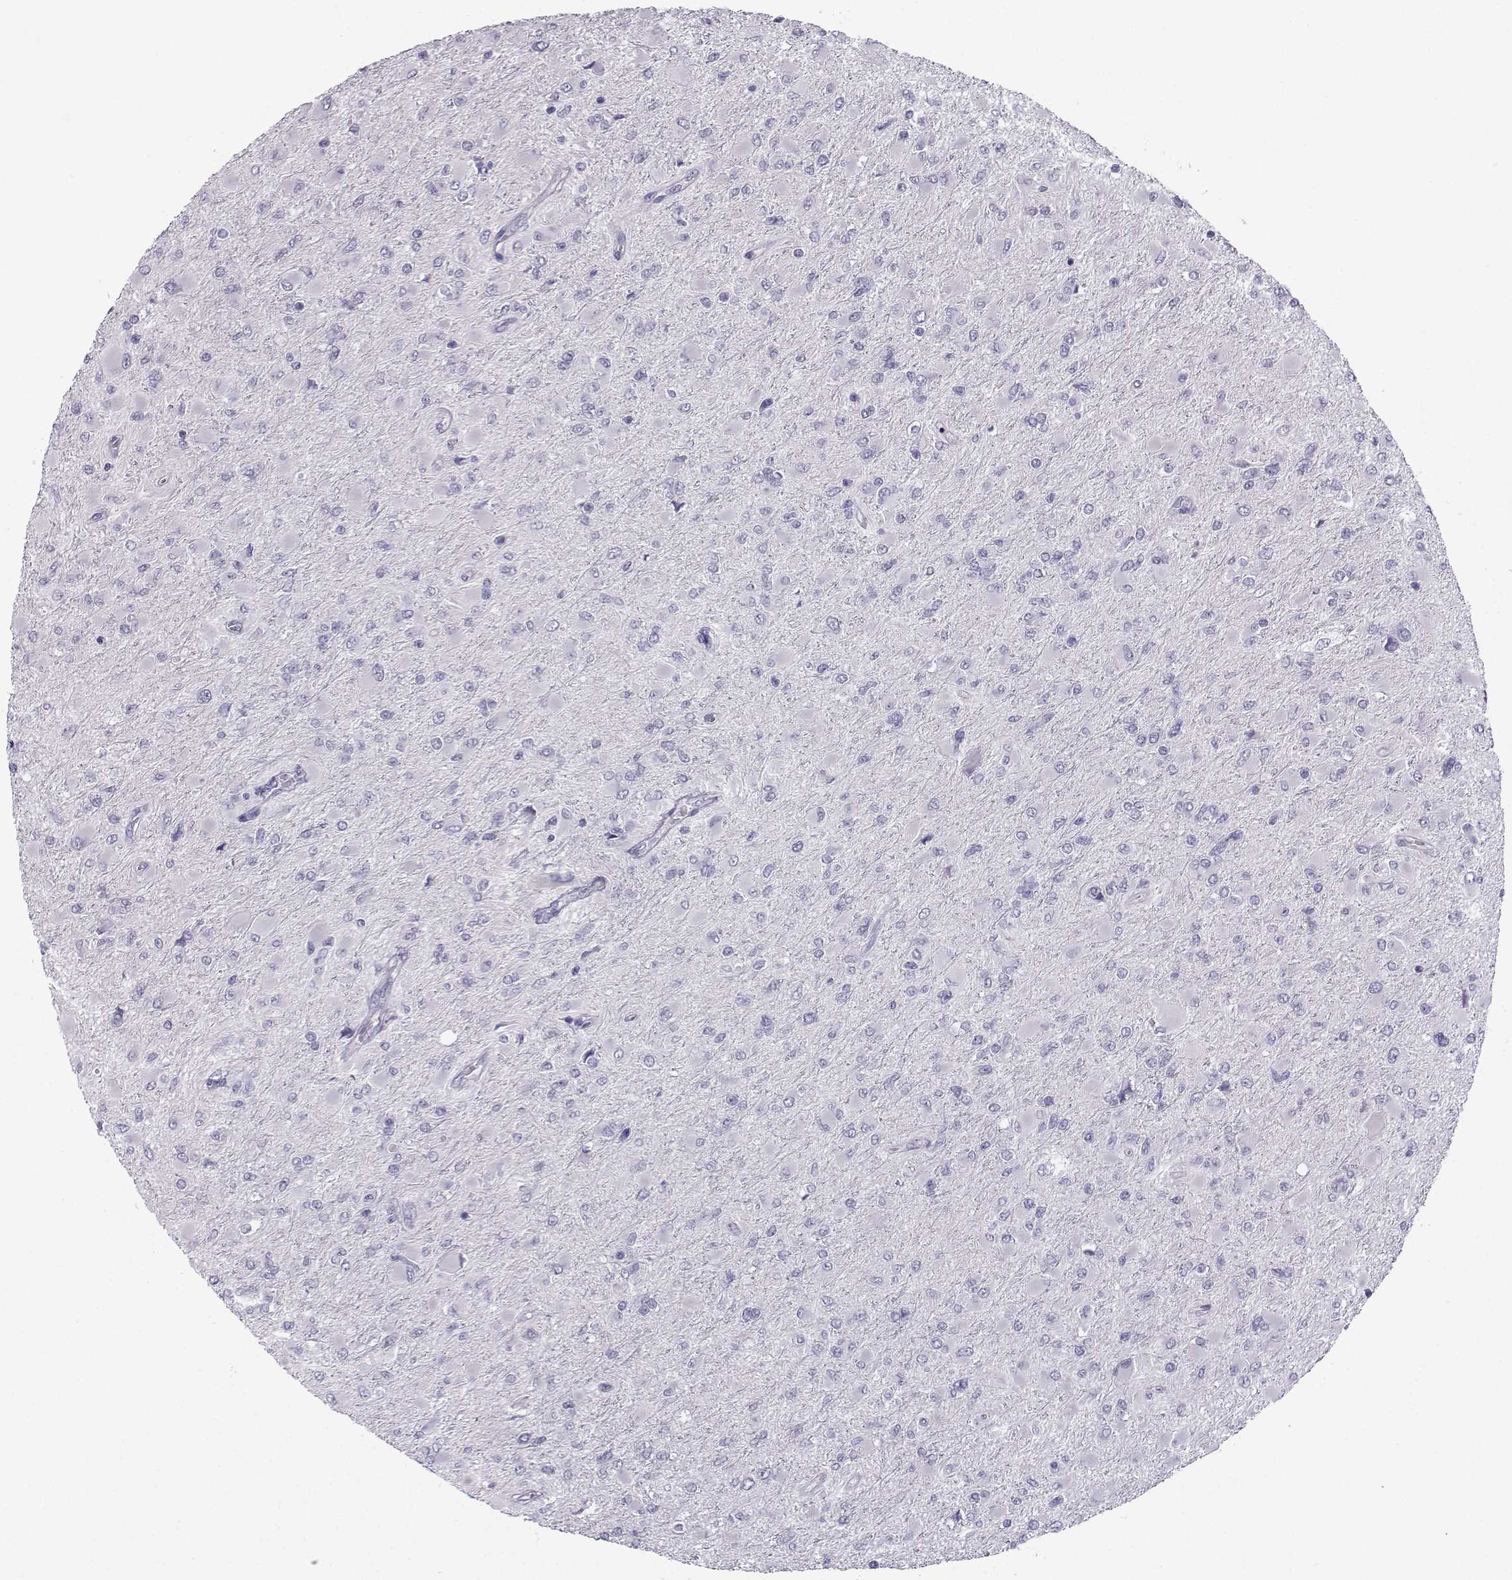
{"staining": {"intensity": "negative", "quantity": "none", "location": "none"}, "tissue": "glioma", "cell_type": "Tumor cells", "image_type": "cancer", "snomed": [{"axis": "morphology", "description": "Glioma, malignant, High grade"}, {"axis": "topography", "description": "Cerebral cortex"}], "caption": "High magnification brightfield microscopy of glioma stained with DAB (brown) and counterstained with hematoxylin (blue): tumor cells show no significant positivity.", "gene": "ARMC2", "patient": {"sex": "female", "age": 36}}